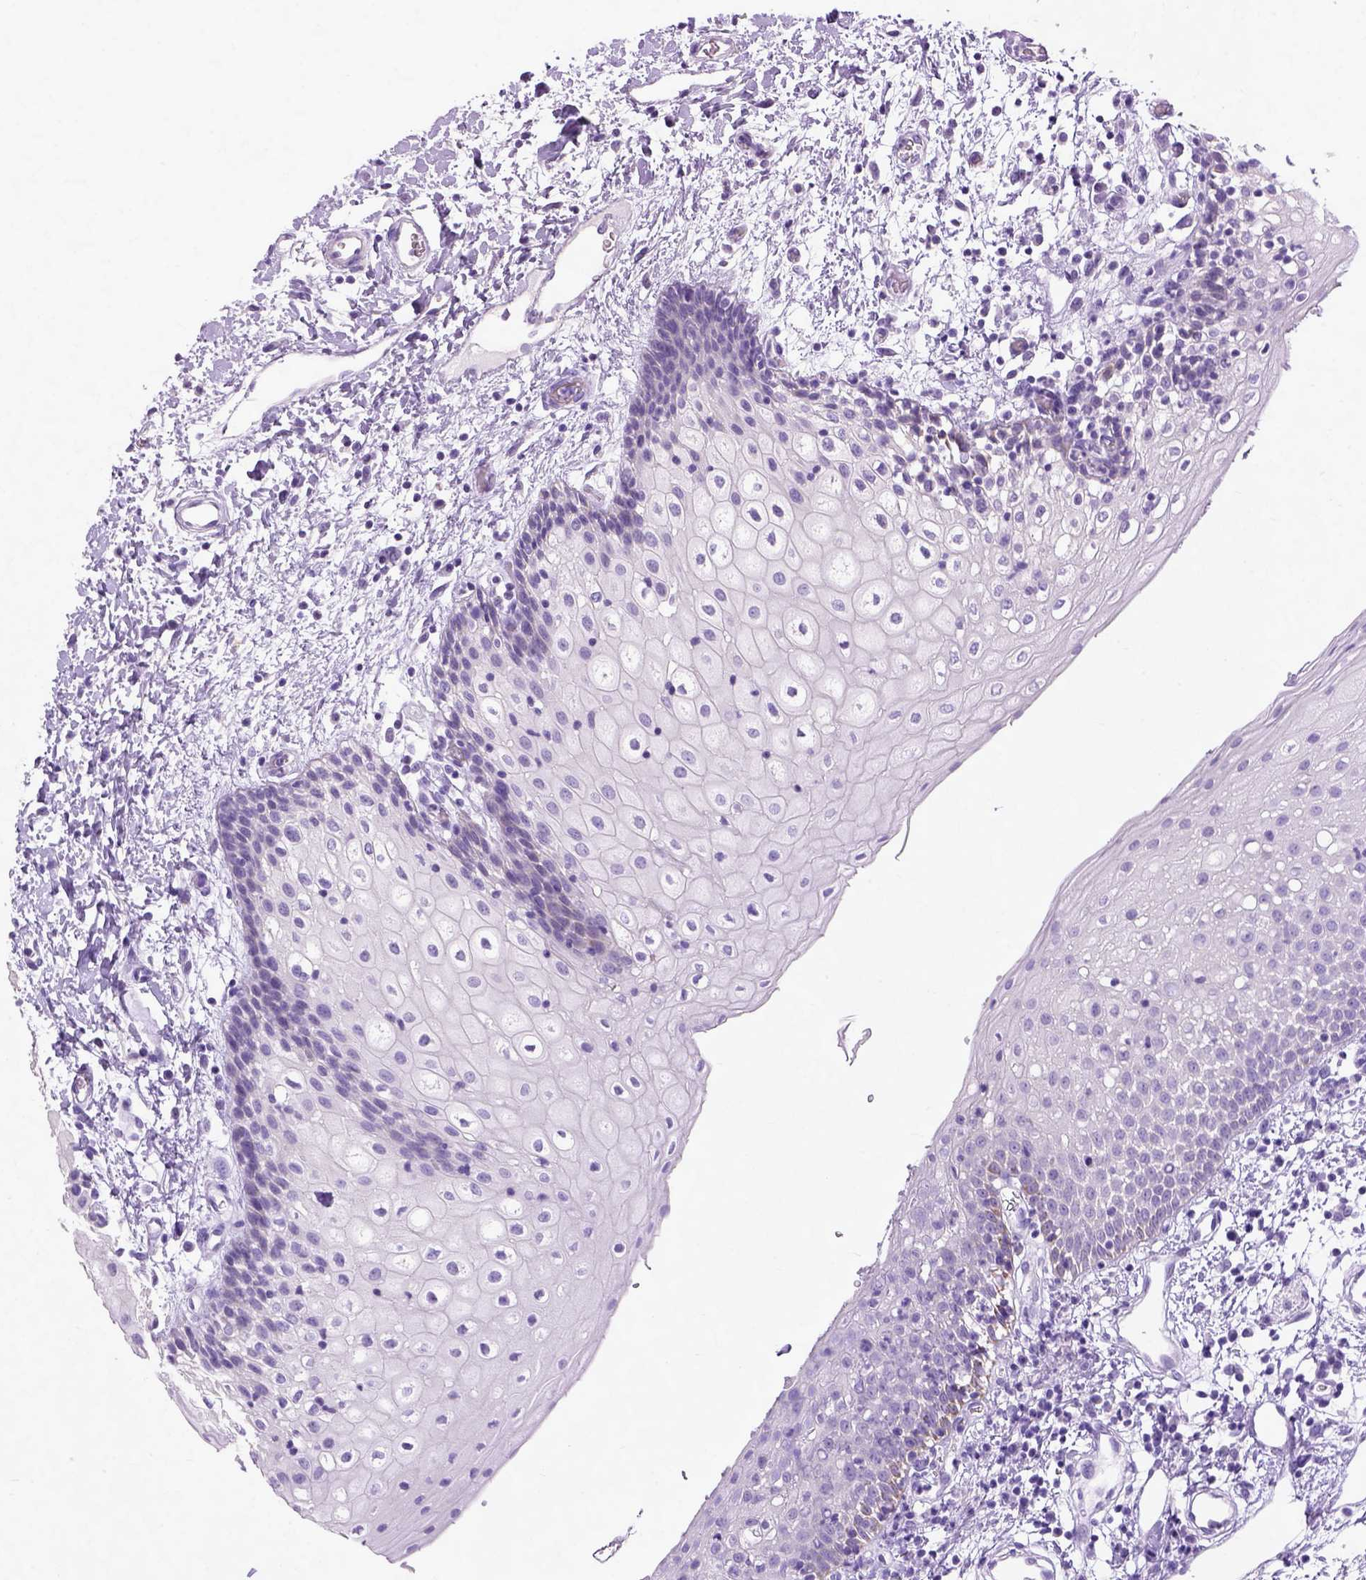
{"staining": {"intensity": "negative", "quantity": "none", "location": "none"}, "tissue": "oral mucosa", "cell_type": "Squamous epithelial cells", "image_type": "normal", "snomed": [{"axis": "morphology", "description": "Normal tissue, NOS"}, {"axis": "topography", "description": "Oral tissue"}], "caption": "Protein analysis of normal oral mucosa displays no significant staining in squamous epithelial cells.", "gene": "CYP24A1", "patient": {"sex": "female", "age": 43}}